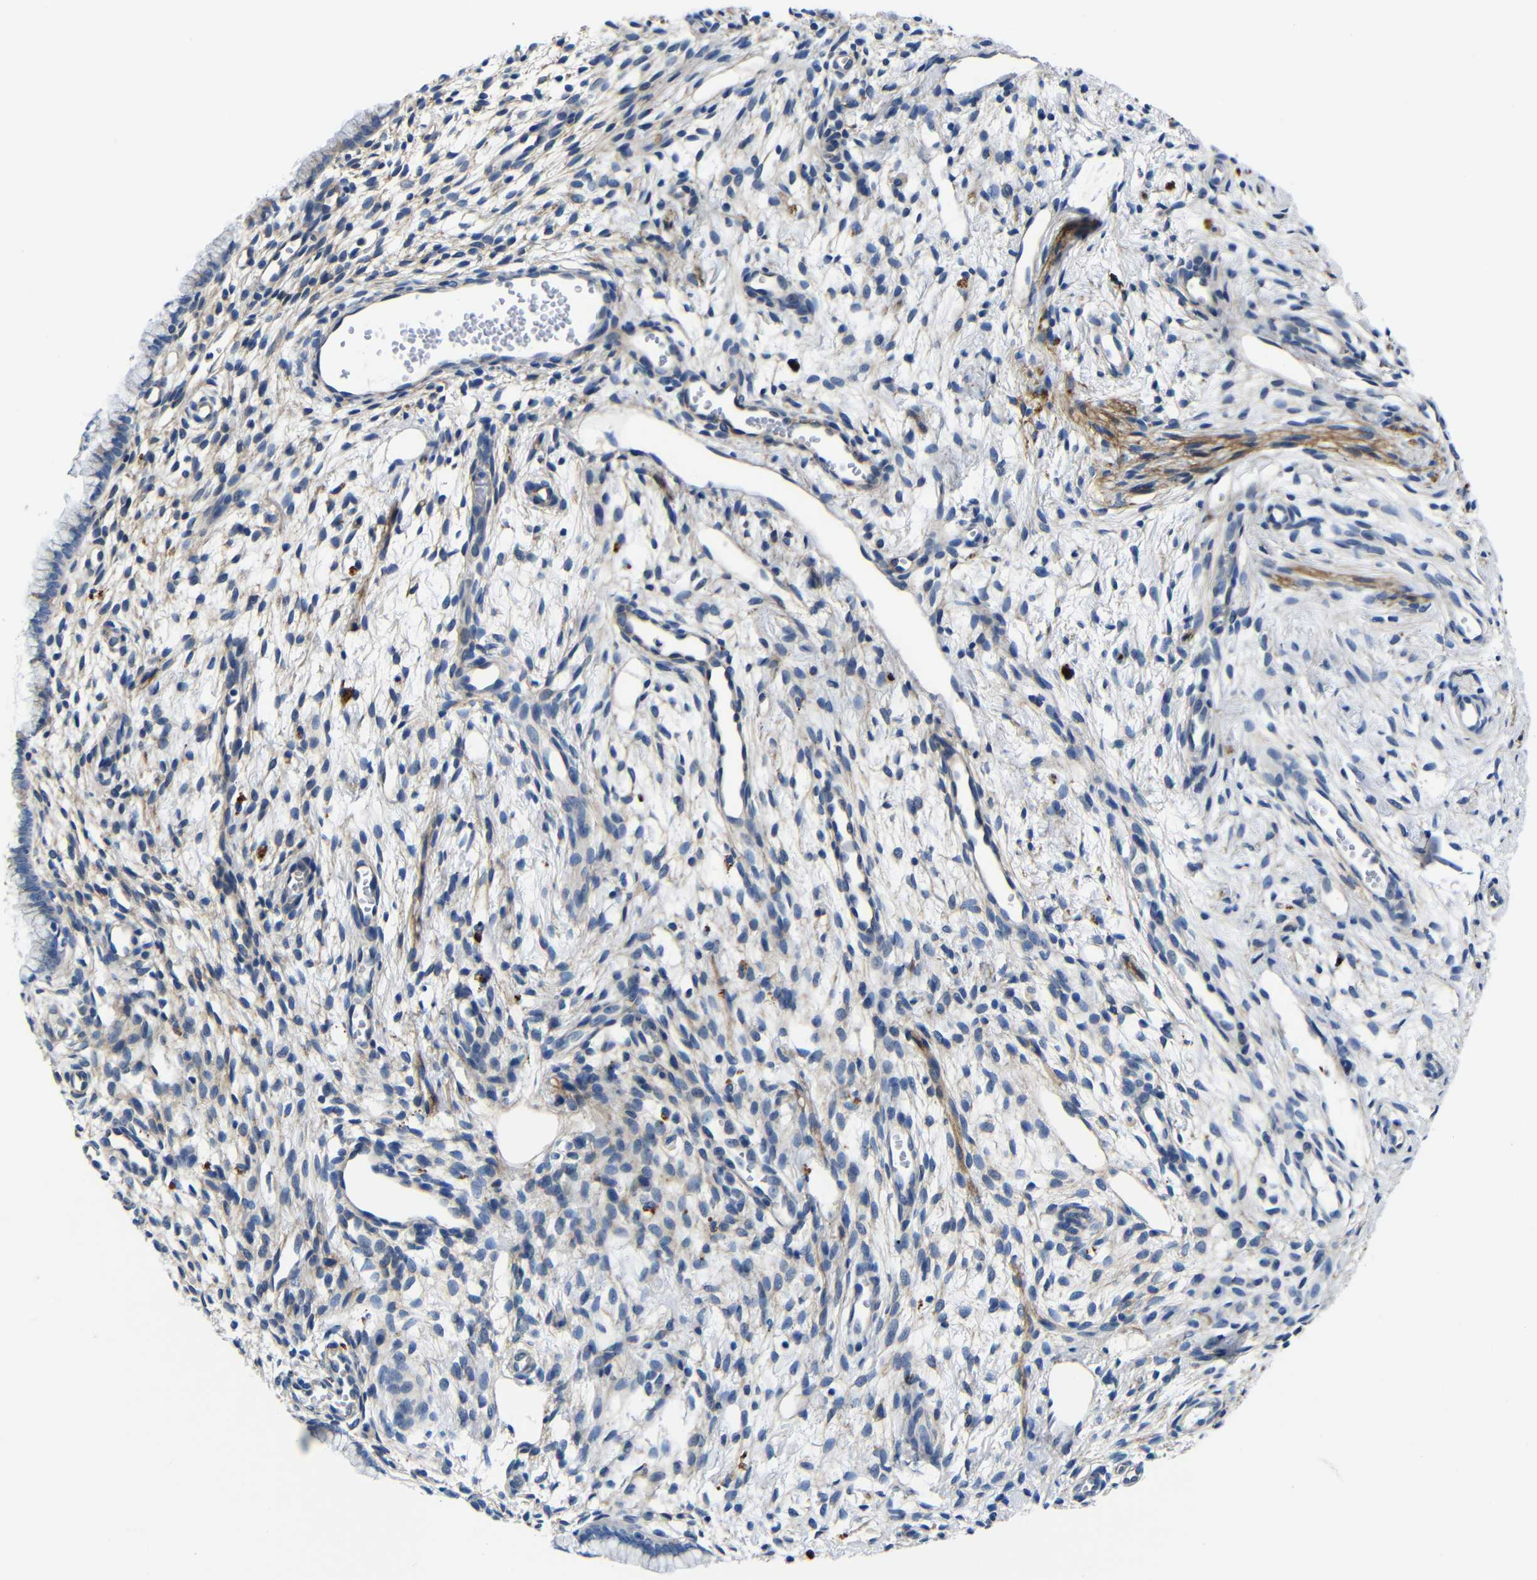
{"staining": {"intensity": "negative", "quantity": "none", "location": "none"}, "tissue": "cervix", "cell_type": "Glandular cells", "image_type": "normal", "snomed": [{"axis": "morphology", "description": "Normal tissue, NOS"}, {"axis": "topography", "description": "Cervix"}], "caption": "An IHC image of benign cervix is shown. There is no staining in glandular cells of cervix.", "gene": "GIMAP2", "patient": {"sex": "female", "age": 65}}